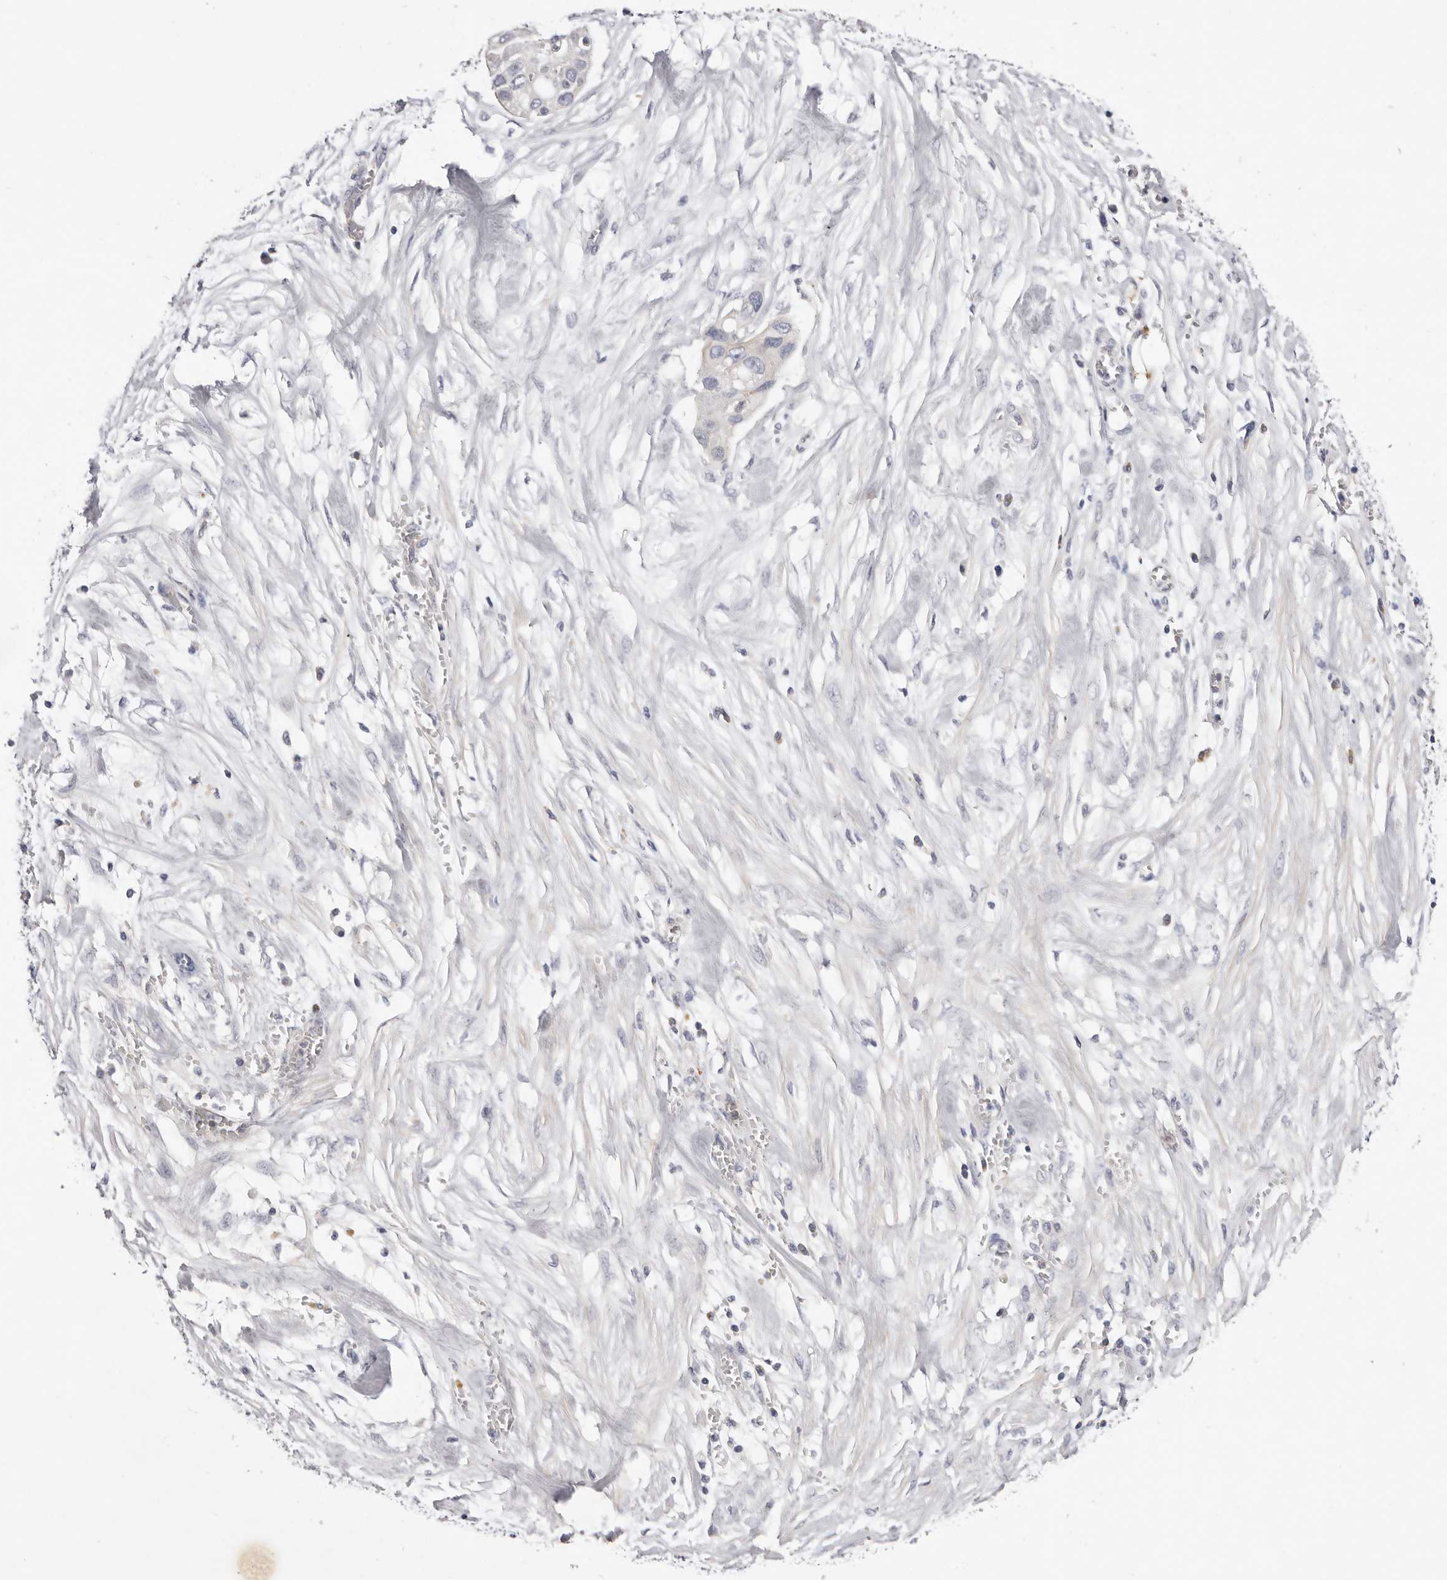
{"staining": {"intensity": "negative", "quantity": "none", "location": "none"}, "tissue": "pancreatic cancer", "cell_type": "Tumor cells", "image_type": "cancer", "snomed": [{"axis": "morphology", "description": "Adenocarcinoma, NOS"}, {"axis": "topography", "description": "Pancreas"}], "caption": "A high-resolution photomicrograph shows immunohistochemistry (IHC) staining of pancreatic adenocarcinoma, which reveals no significant expression in tumor cells. (DAB immunohistochemistry (IHC), high magnification).", "gene": "S1PR5", "patient": {"sex": "female", "age": 60}}